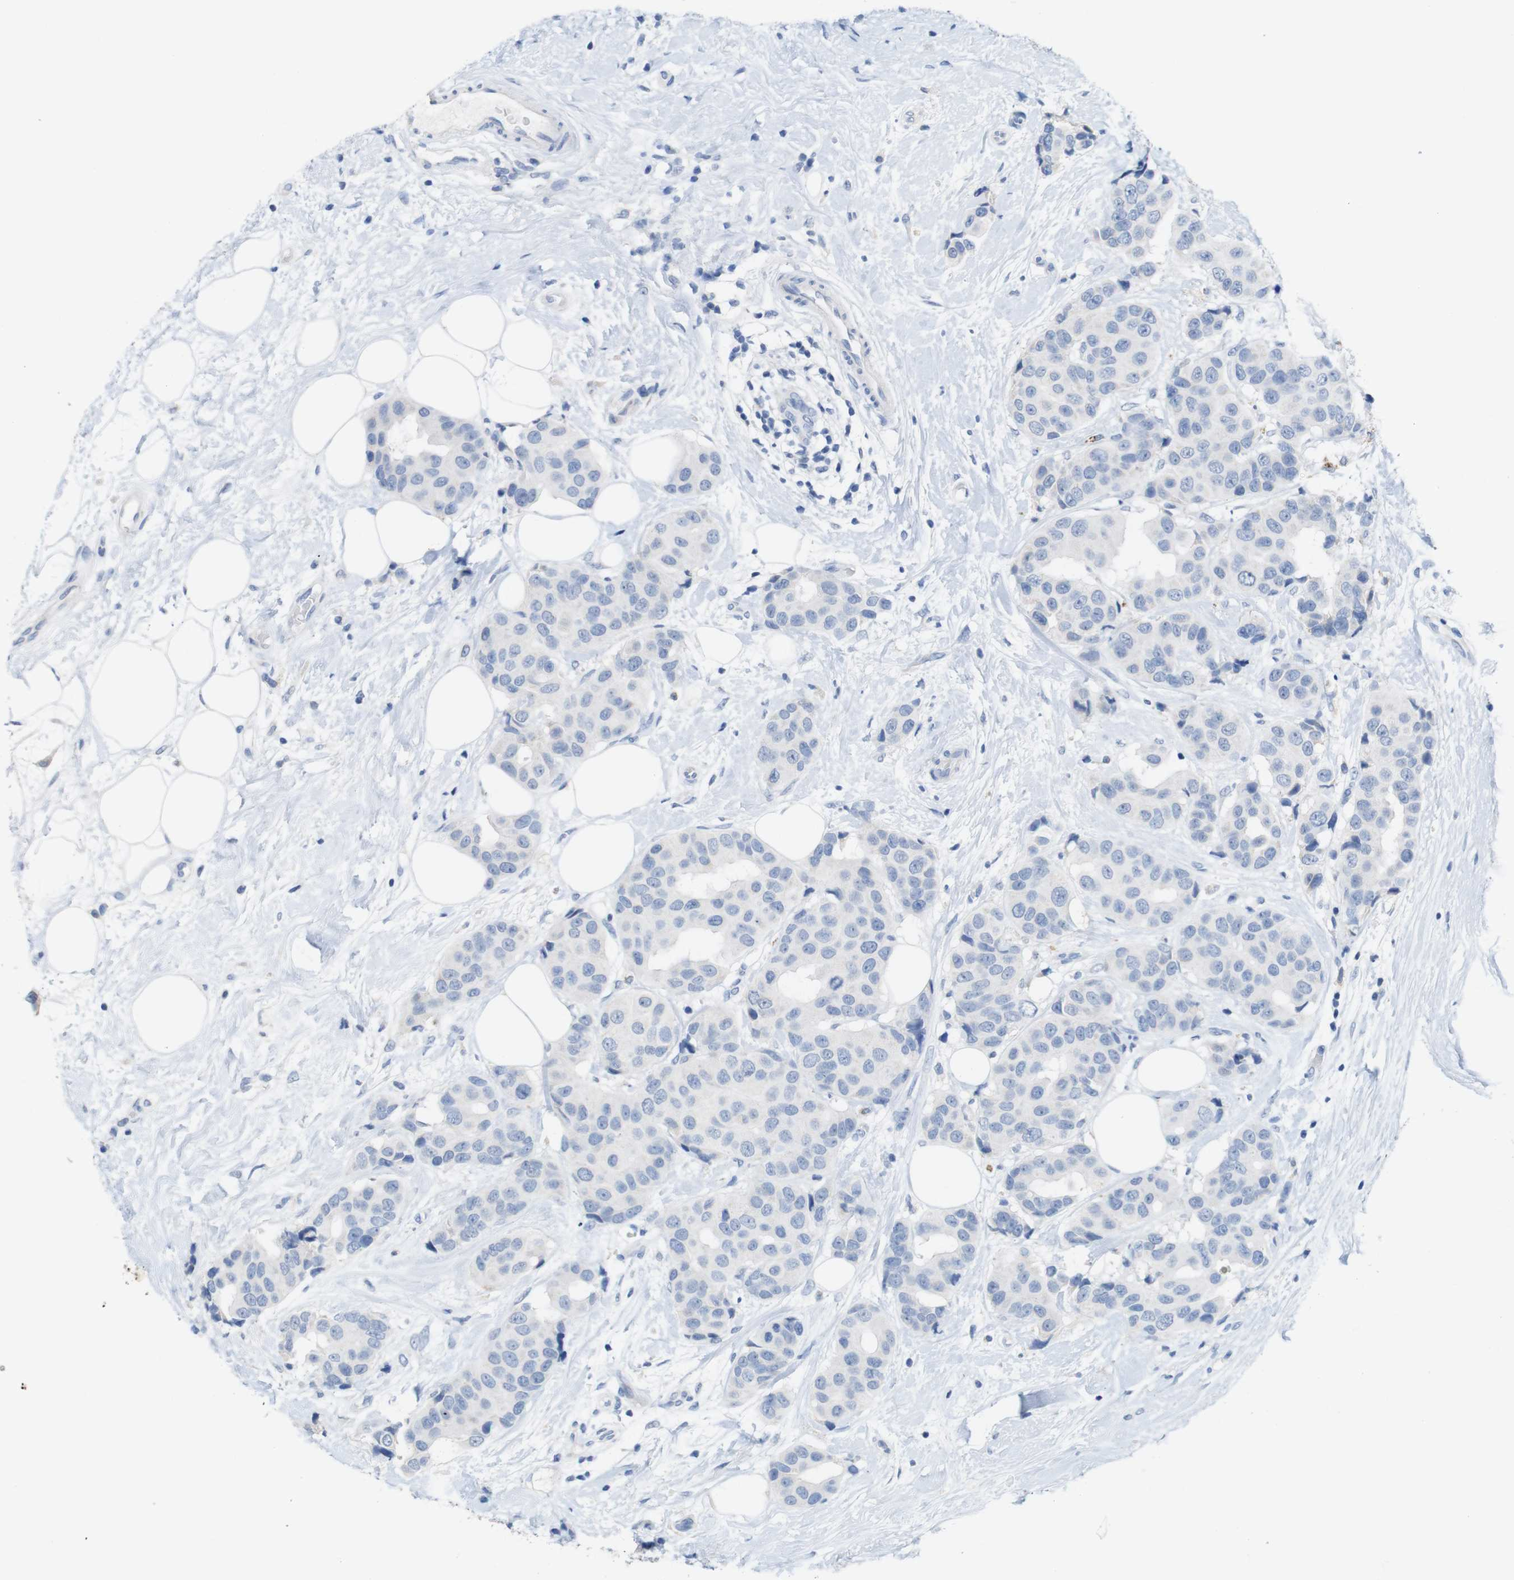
{"staining": {"intensity": "negative", "quantity": "none", "location": "none"}, "tissue": "breast cancer", "cell_type": "Tumor cells", "image_type": "cancer", "snomed": [{"axis": "morphology", "description": "Normal tissue, NOS"}, {"axis": "morphology", "description": "Duct carcinoma"}, {"axis": "topography", "description": "Breast"}], "caption": "This is an immunohistochemistry photomicrograph of human invasive ductal carcinoma (breast). There is no positivity in tumor cells.", "gene": "LAG3", "patient": {"sex": "female", "age": 39}}